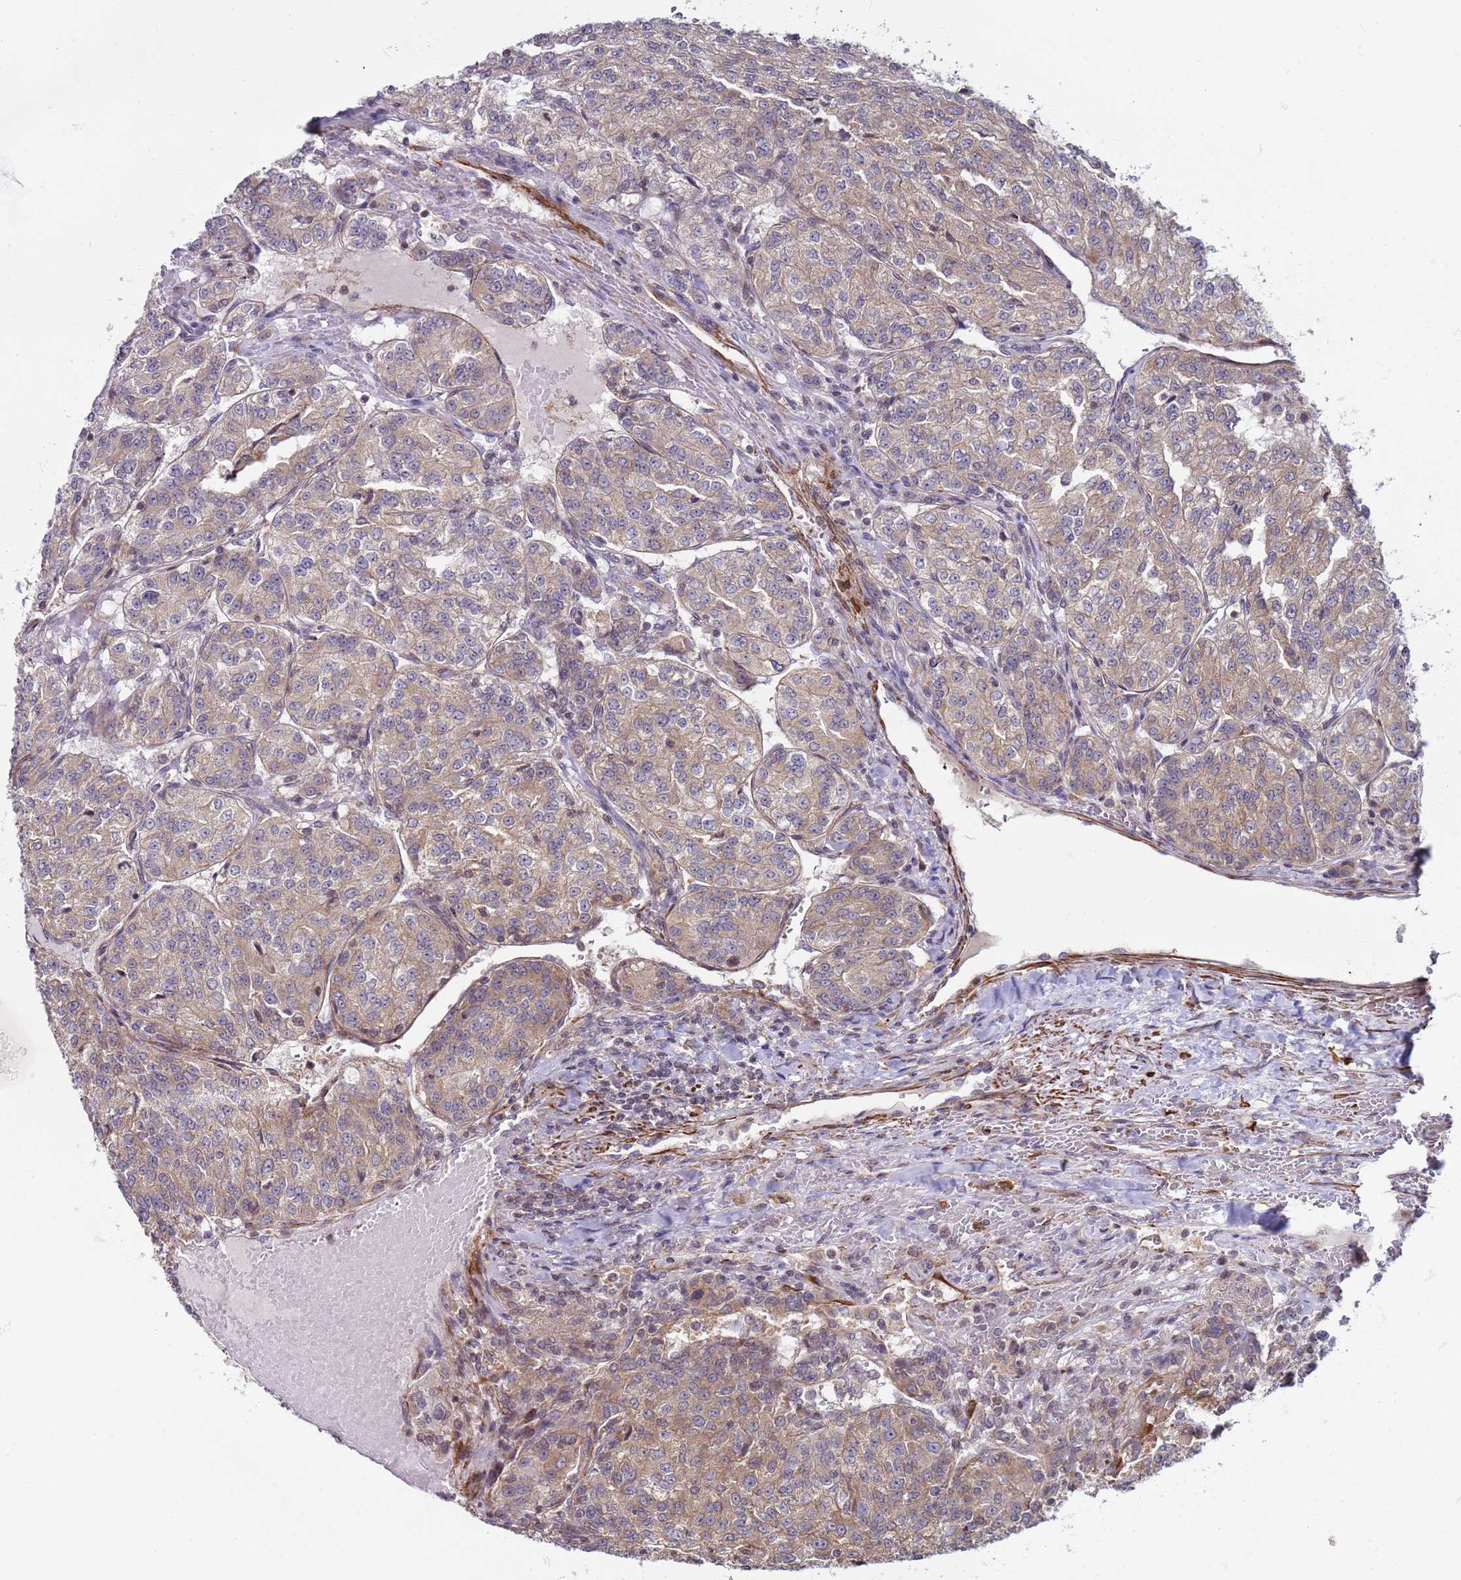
{"staining": {"intensity": "moderate", "quantity": "25%-75%", "location": "cytoplasmic/membranous"}, "tissue": "renal cancer", "cell_type": "Tumor cells", "image_type": "cancer", "snomed": [{"axis": "morphology", "description": "Adenocarcinoma, NOS"}, {"axis": "topography", "description": "Kidney"}], "caption": "DAB immunohistochemical staining of renal adenocarcinoma demonstrates moderate cytoplasmic/membranous protein staining in approximately 25%-75% of tumor cells.", "gene": "SNAPC4", "patient": {"sex": "female", "age": 63}}